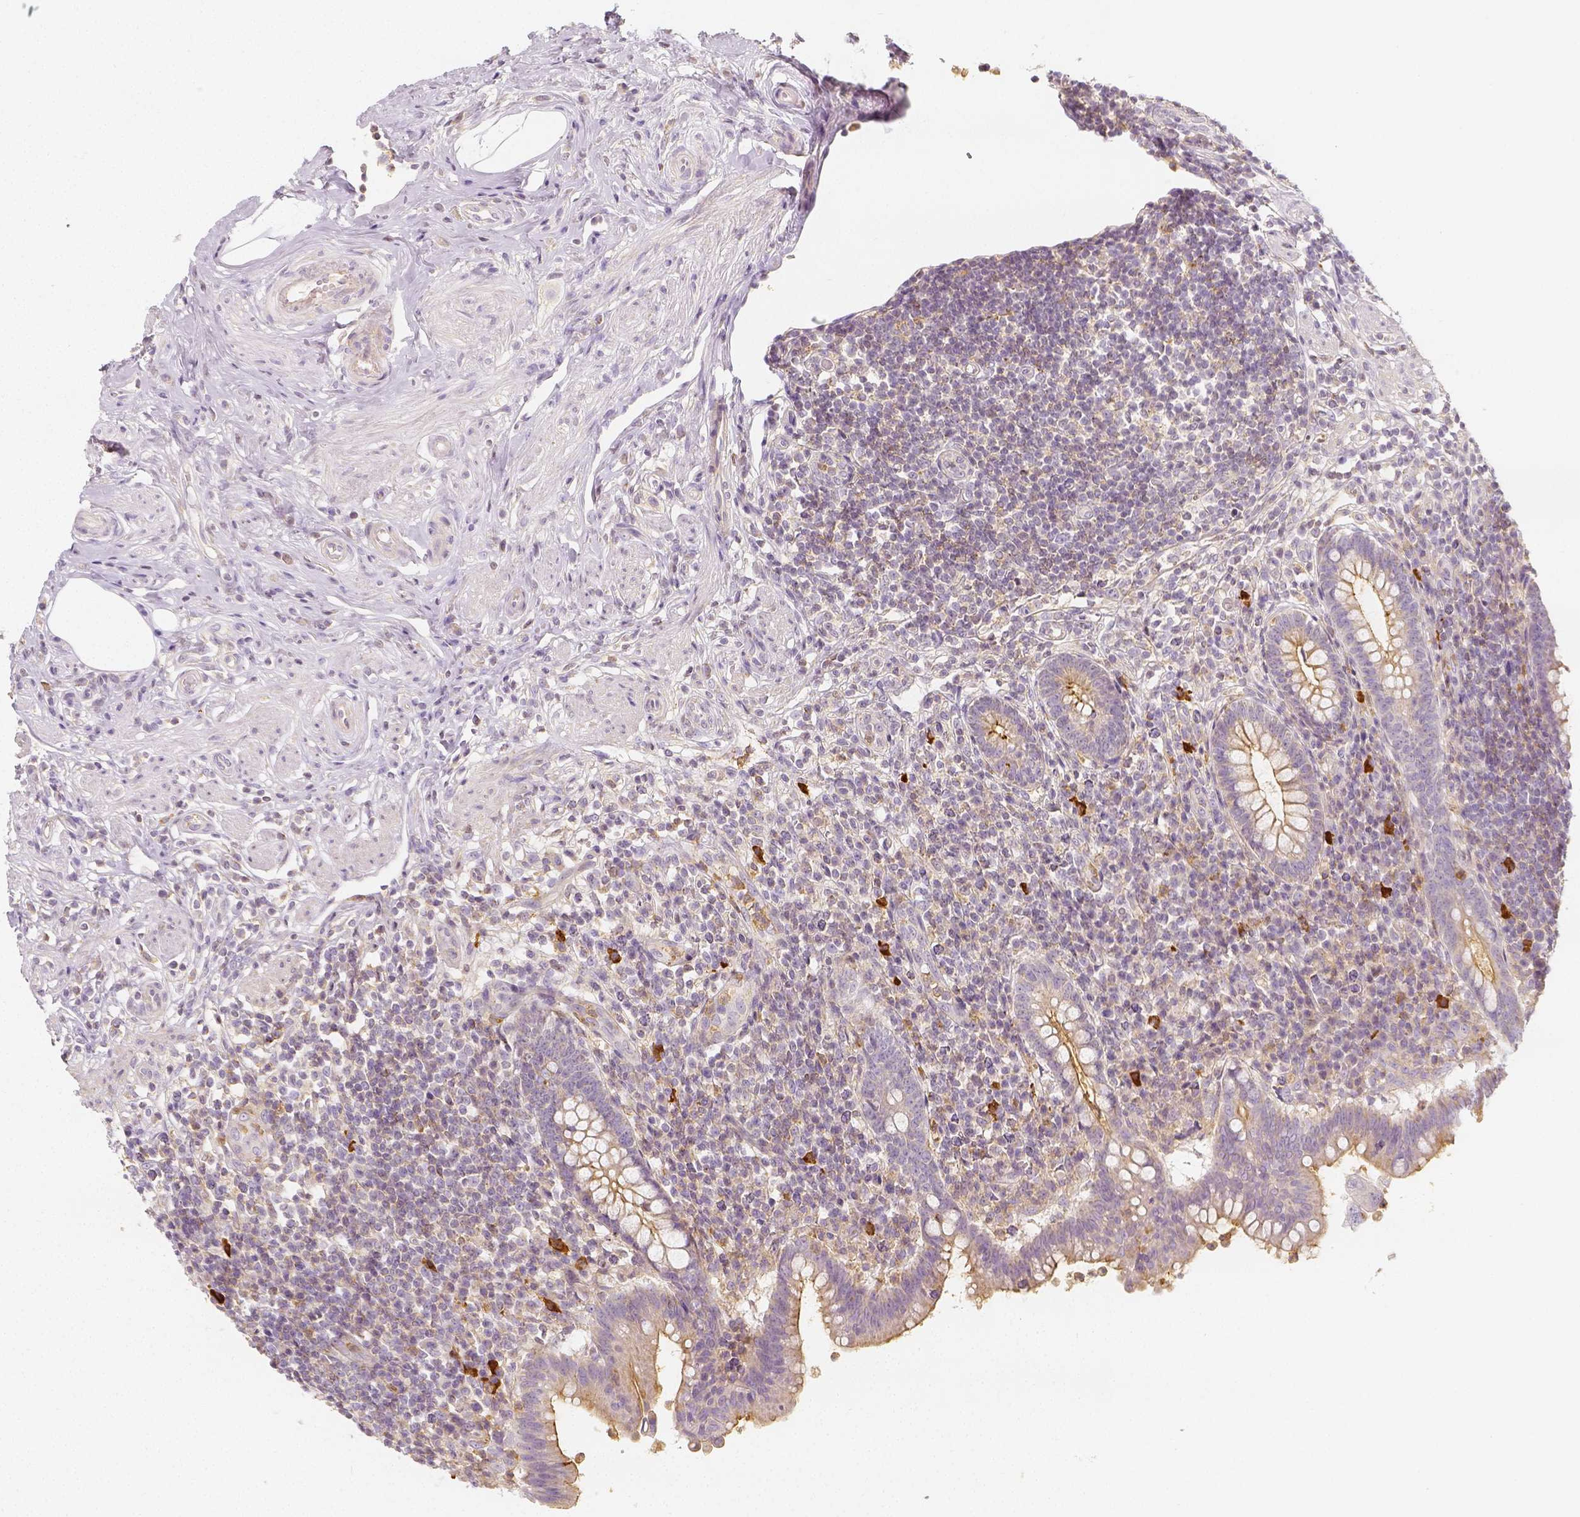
{"staining": {"intensity": "moderate", "quantity": "25%-75%", "location": "cytoplasmic/membranous"}, "tissue": "appendix", "cell_type": "Glandular cells", "image_type": "normal", "snomed": [{"axis": "morphology", "description": "Normal tissue, NOS"}, {"axis": "topography", "description": "Appendix"}], "caption": "Glandular cells exhibit moderate cytoplasmic/membranous positivity in about 25%-75% of cells in unremarkable appendix. The protein of interest is stained brown, and the nuclei are stained in blue (DAB IHC with brightfield microscopy, high magnification).", "gene": "PTPRJ", "patient": {"sex": "female", "age": 56}}